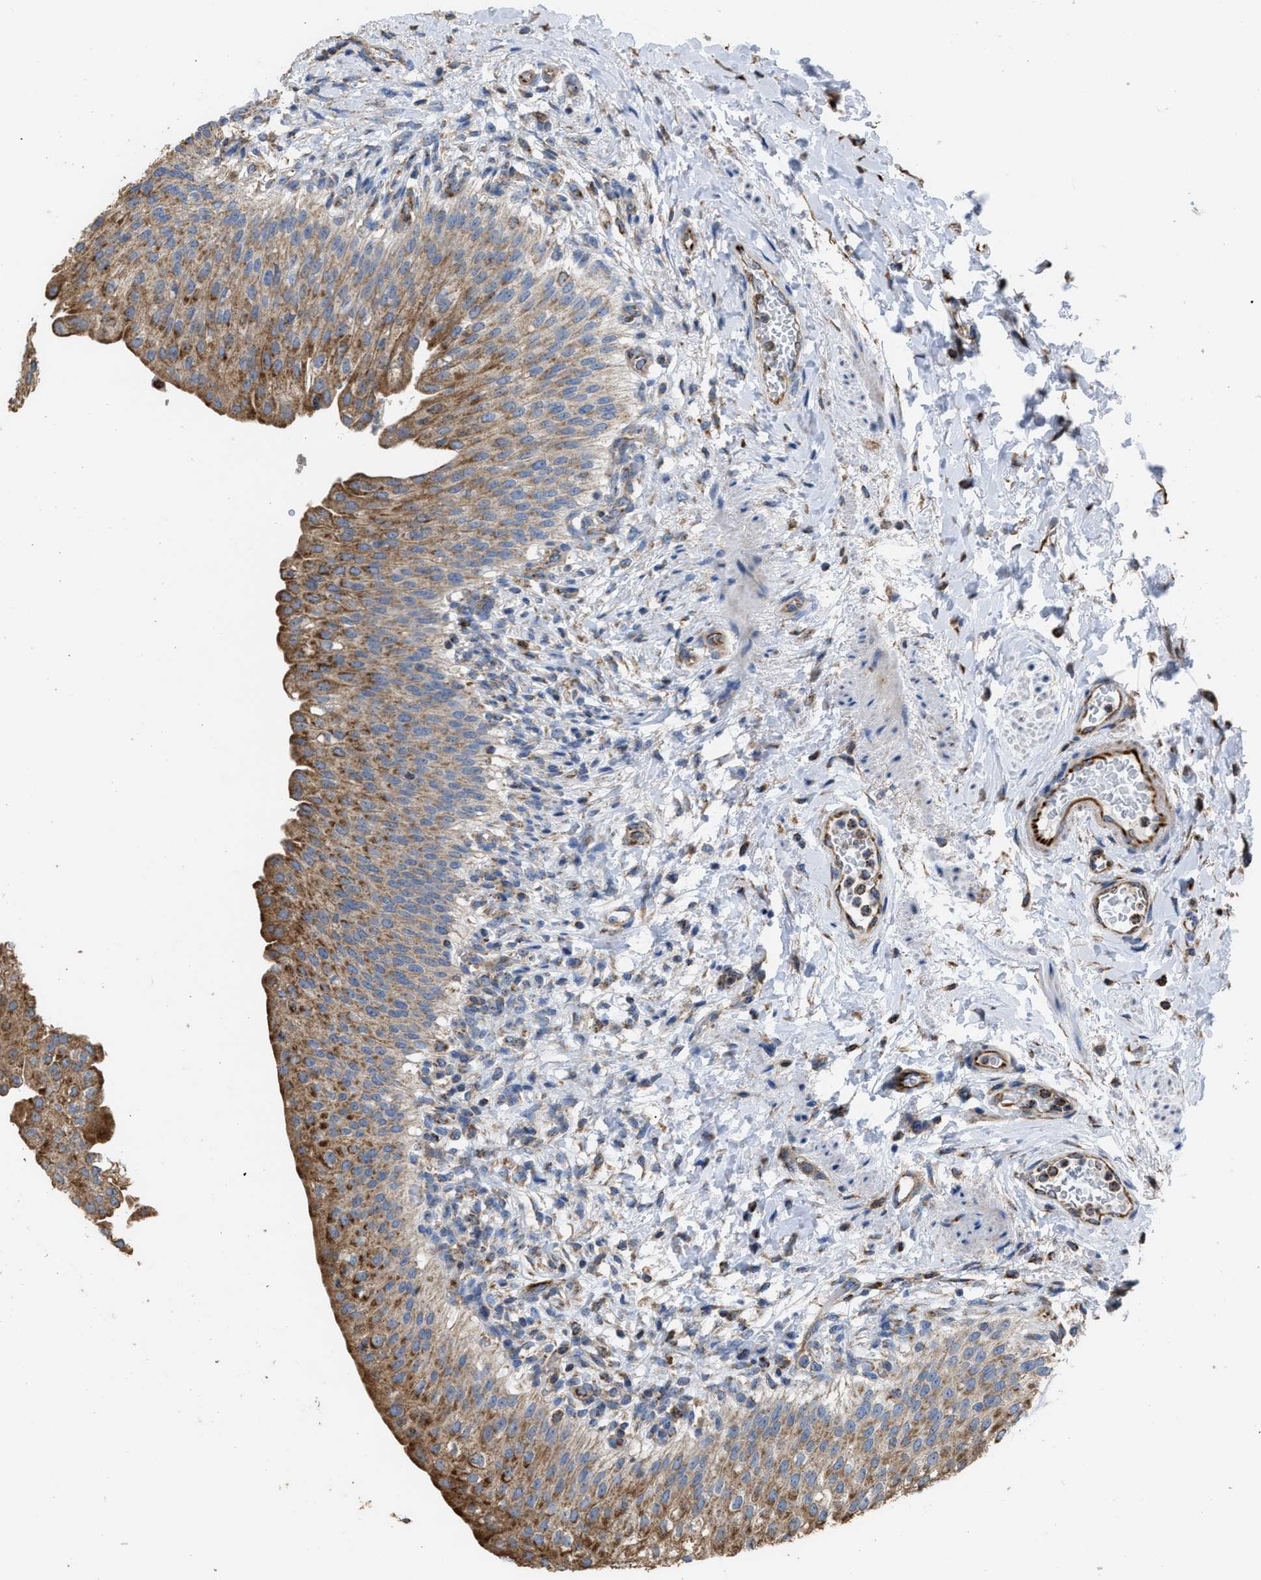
{"staining": {"intensity": "moderate", "quantity": ">75%", "location": "cytoplasmic/membranous"}, "tissue": "urinary bladder", "cell_type": "Urothelial cells", "image_type": "normal", "snomed": [{"axis": "morphology", "description": "Normal tissue, NOS"}, {"axis": "topography", "description": "Urinary bladder"}], "caption": "Immunohistochemical staining of unremarkable human urinary bladder displays moderate cytoplasmic/membranous protein expression in approximately >75% of urothelial cells. The protein is stained brown, and the nuclei are stained in blue (DAB (3,3'-diaminobenzidine) IHC with brightfield microscopy, high magnification).", "gene": "AK2", "patient": {"sex": "female", "age": 60}}